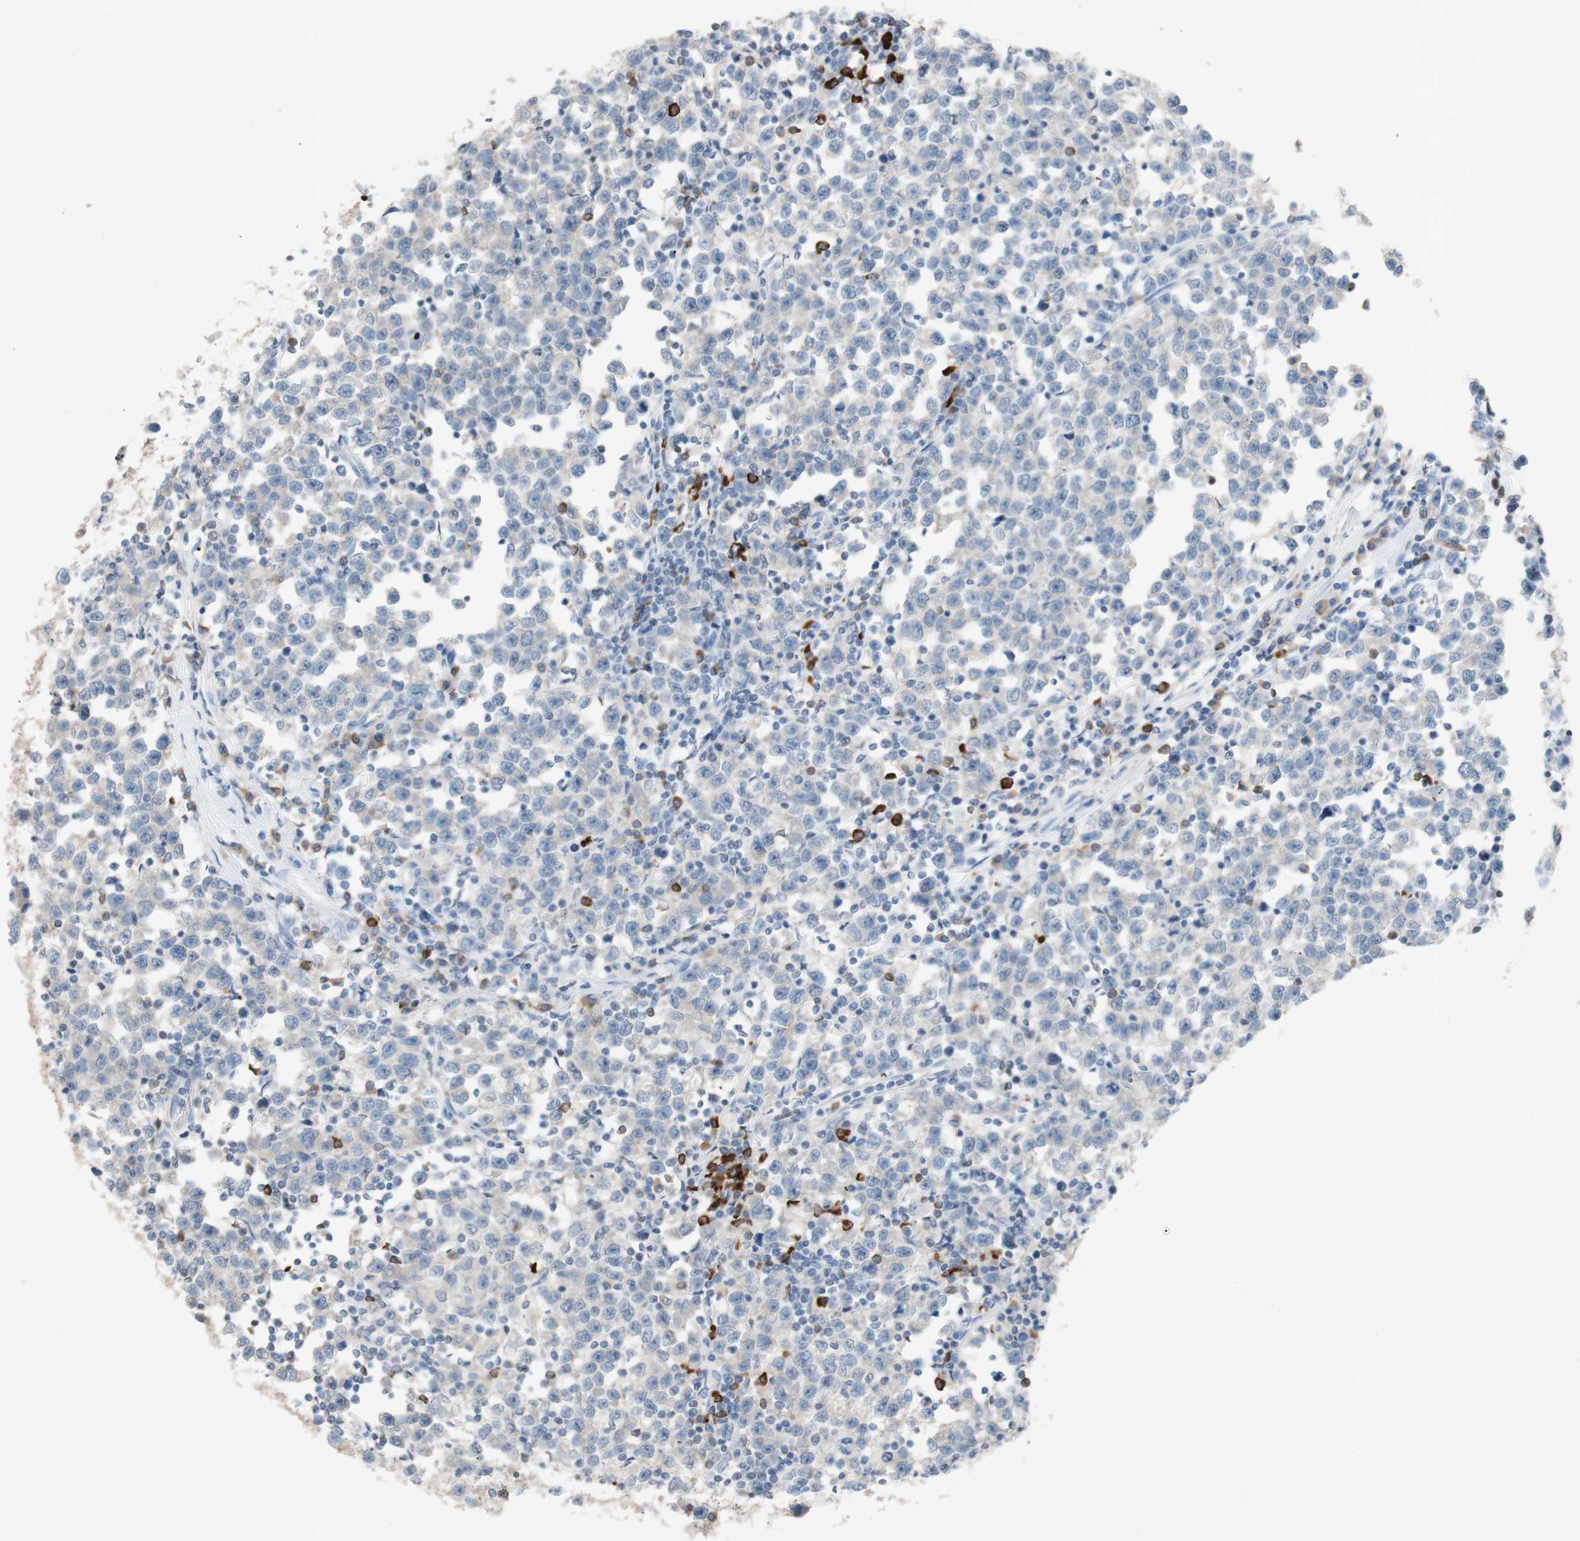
{"staining": {"intensity": "negative", "quantity": "none", "location": "none"}, "tissue": "testis cancer", "cell_type": "Tumor cells", "image_type": "cancer", "snomed": [{"axis": "morphology", "description": "Seminoma, NOS"}, {"axis": "topography", "description": "Testis"}], "caption": "Protein analysis of testis cancer displays no significant staining in tumor cells.", "gene": "PACSIN1", "patient": {"sex": "male", "age": 43}}